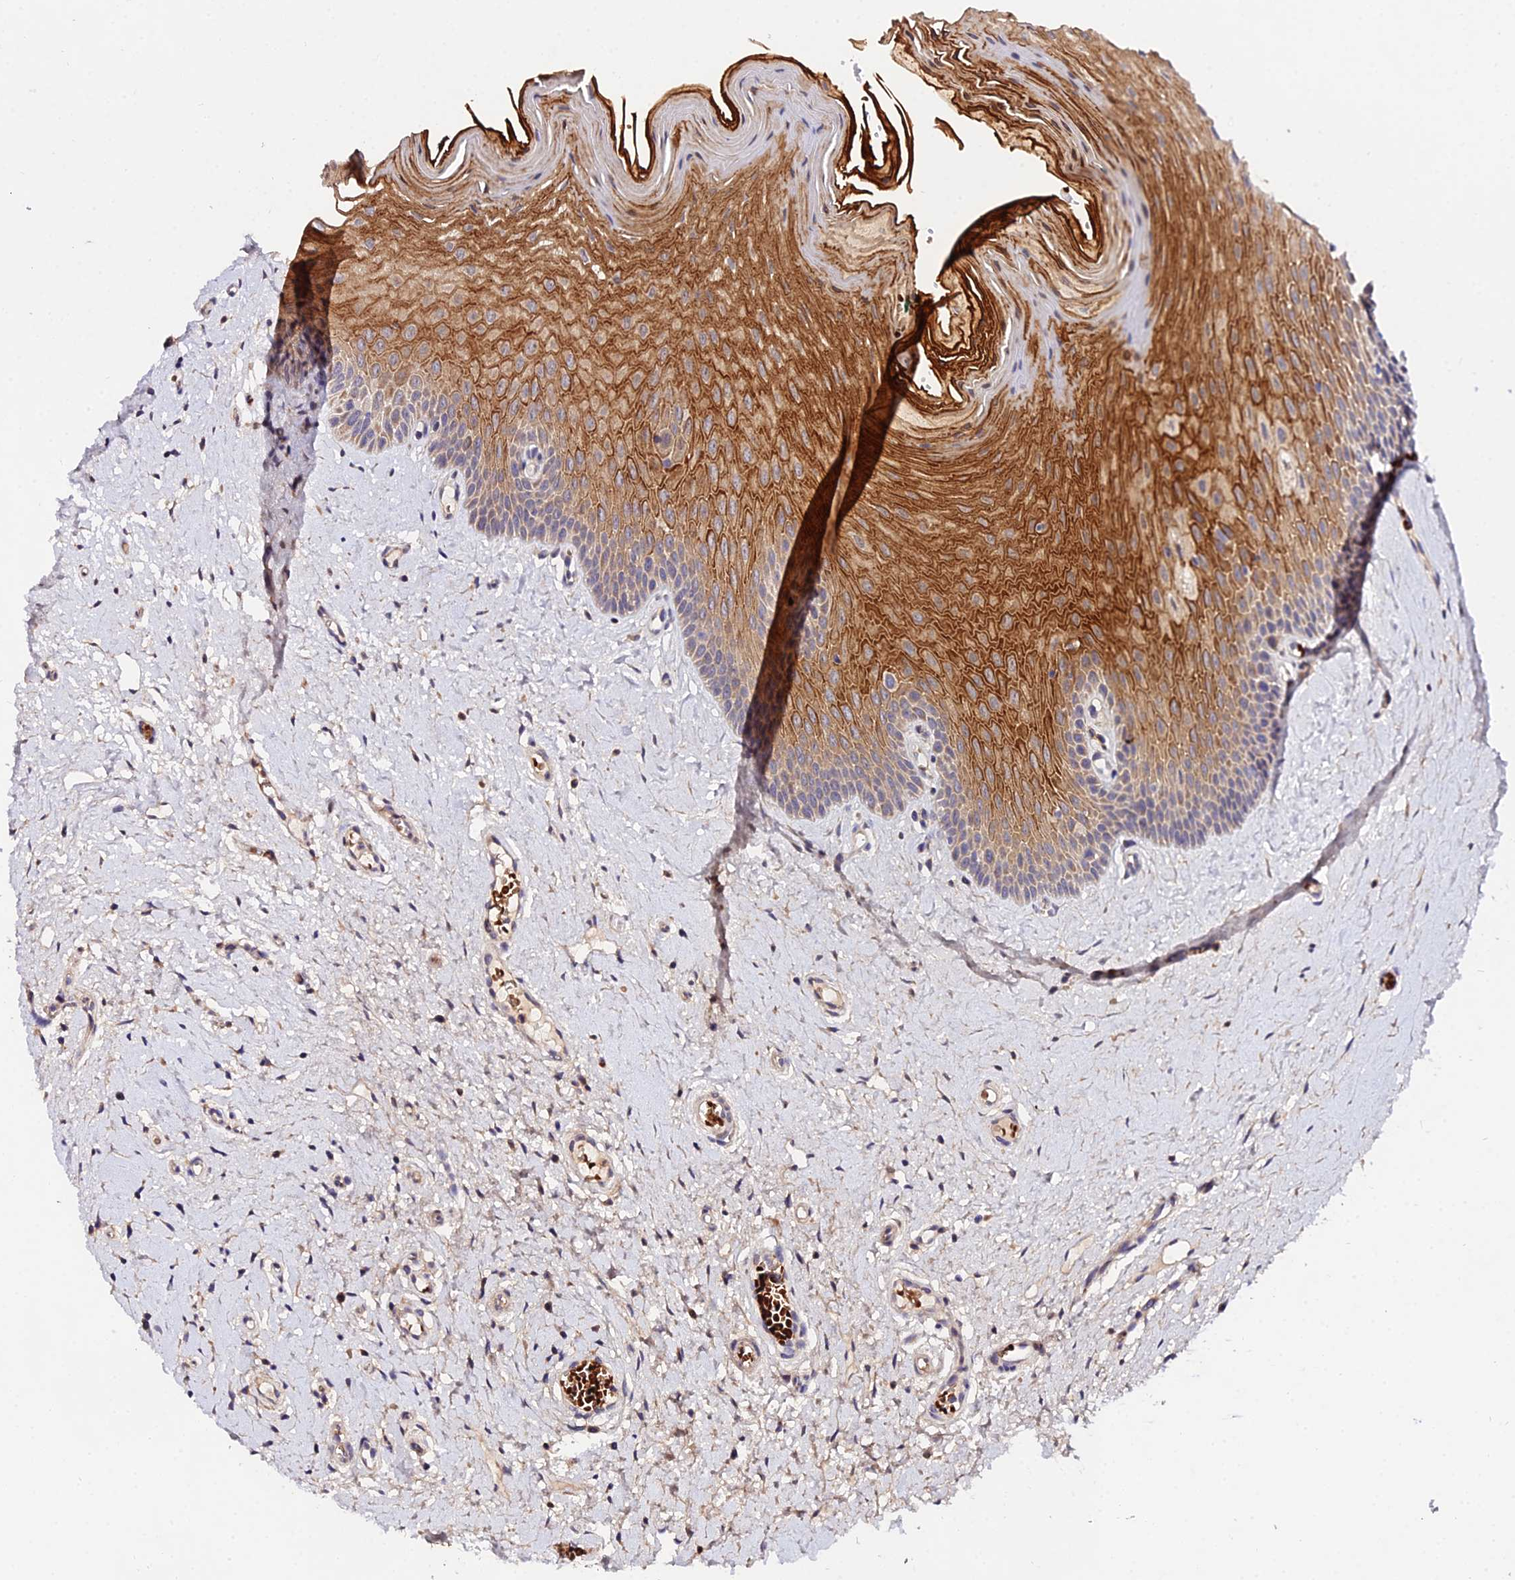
{"staining": {"intensity": "moderate", "quantity": "25%-75%", "location": "cytoplasmic/membranous"}, "tissue": "oral mucosa", "cell_type": "Squamous epithelial cells", "image_type": "normal", "snomed": [{"axis": "morphology", "description": "Normal tissue, NOS"}, {"axis": "topography", "description": "Oral tissue"}, {"axis": "topography", "description": "Tounge, NOS"}], "caption": "Immunohistochemistry (IHC) (DAB) staining of normal human oral mucosa displays moderate cytoplasmic/membranous protein expression in about 25%-75% of squamous epithelial cells. The staining was performed using DAB (3,3'-diaminobenzidine), with brown indicating positive protein expression. Nuclei are stained blue with hematoxylin.", "gene": "WDR5B", "patient": {"sex": "male", "age": 47}}